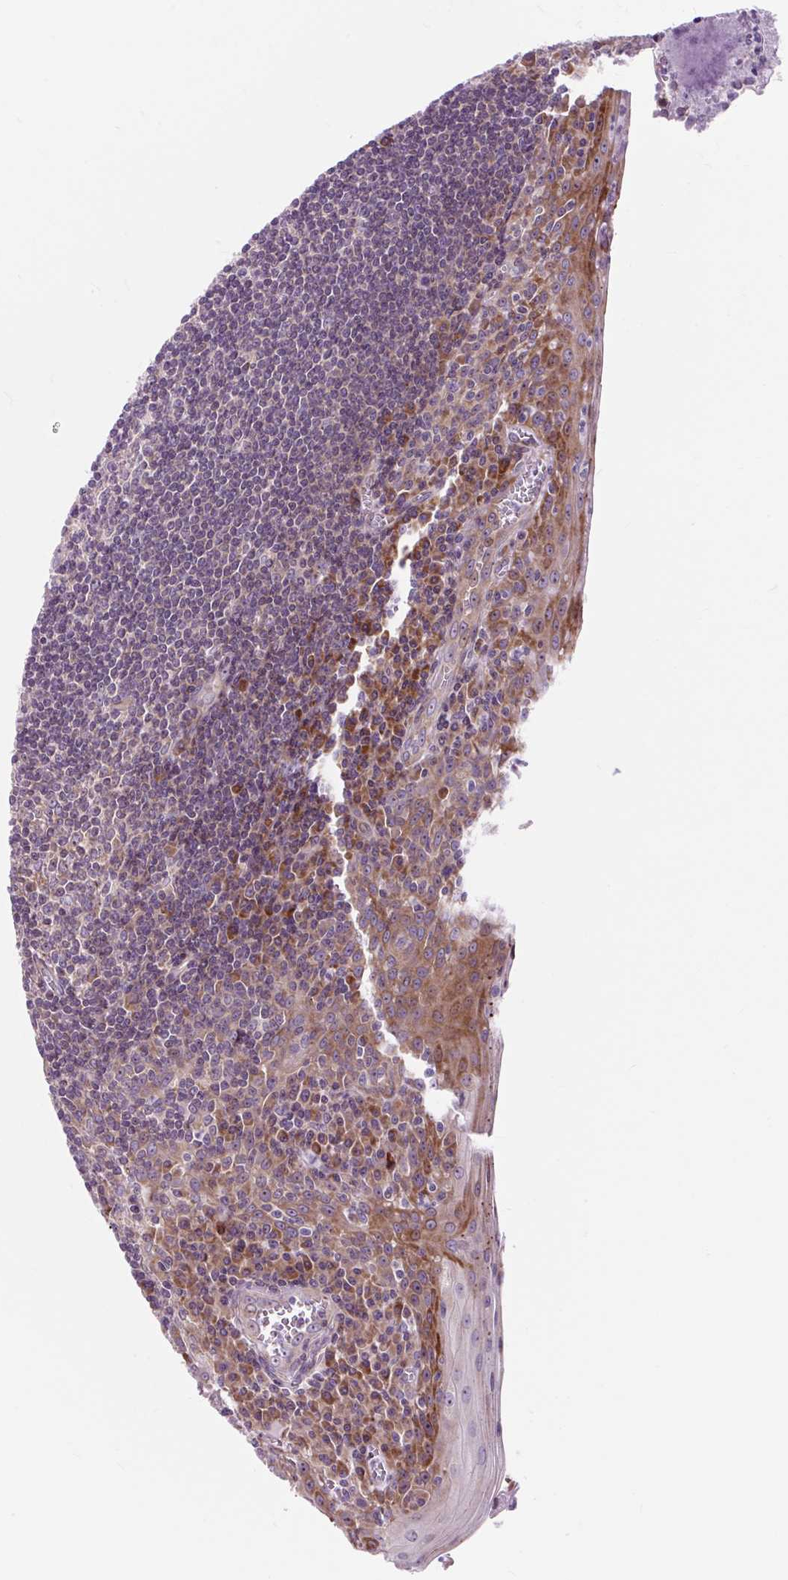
{"staining": {"intensity": "negative", "quantity": "none", "location": "none"}, "tissue": "tonsil", "cell_type": "Germinal center cells", "image_type": "normal", "snomed": [{"axis": "morphology", "description": "Normal tissue, NOS"}, {"axis": "topography", "description": "Tonsil"}], "caption": "This is a image of immunohistochemistry (IHC) staining of benign tonsil, which shows no expression in germinal center cells.", "gene": "CISD3", "patient": {"sex": "male", "age": 27}}